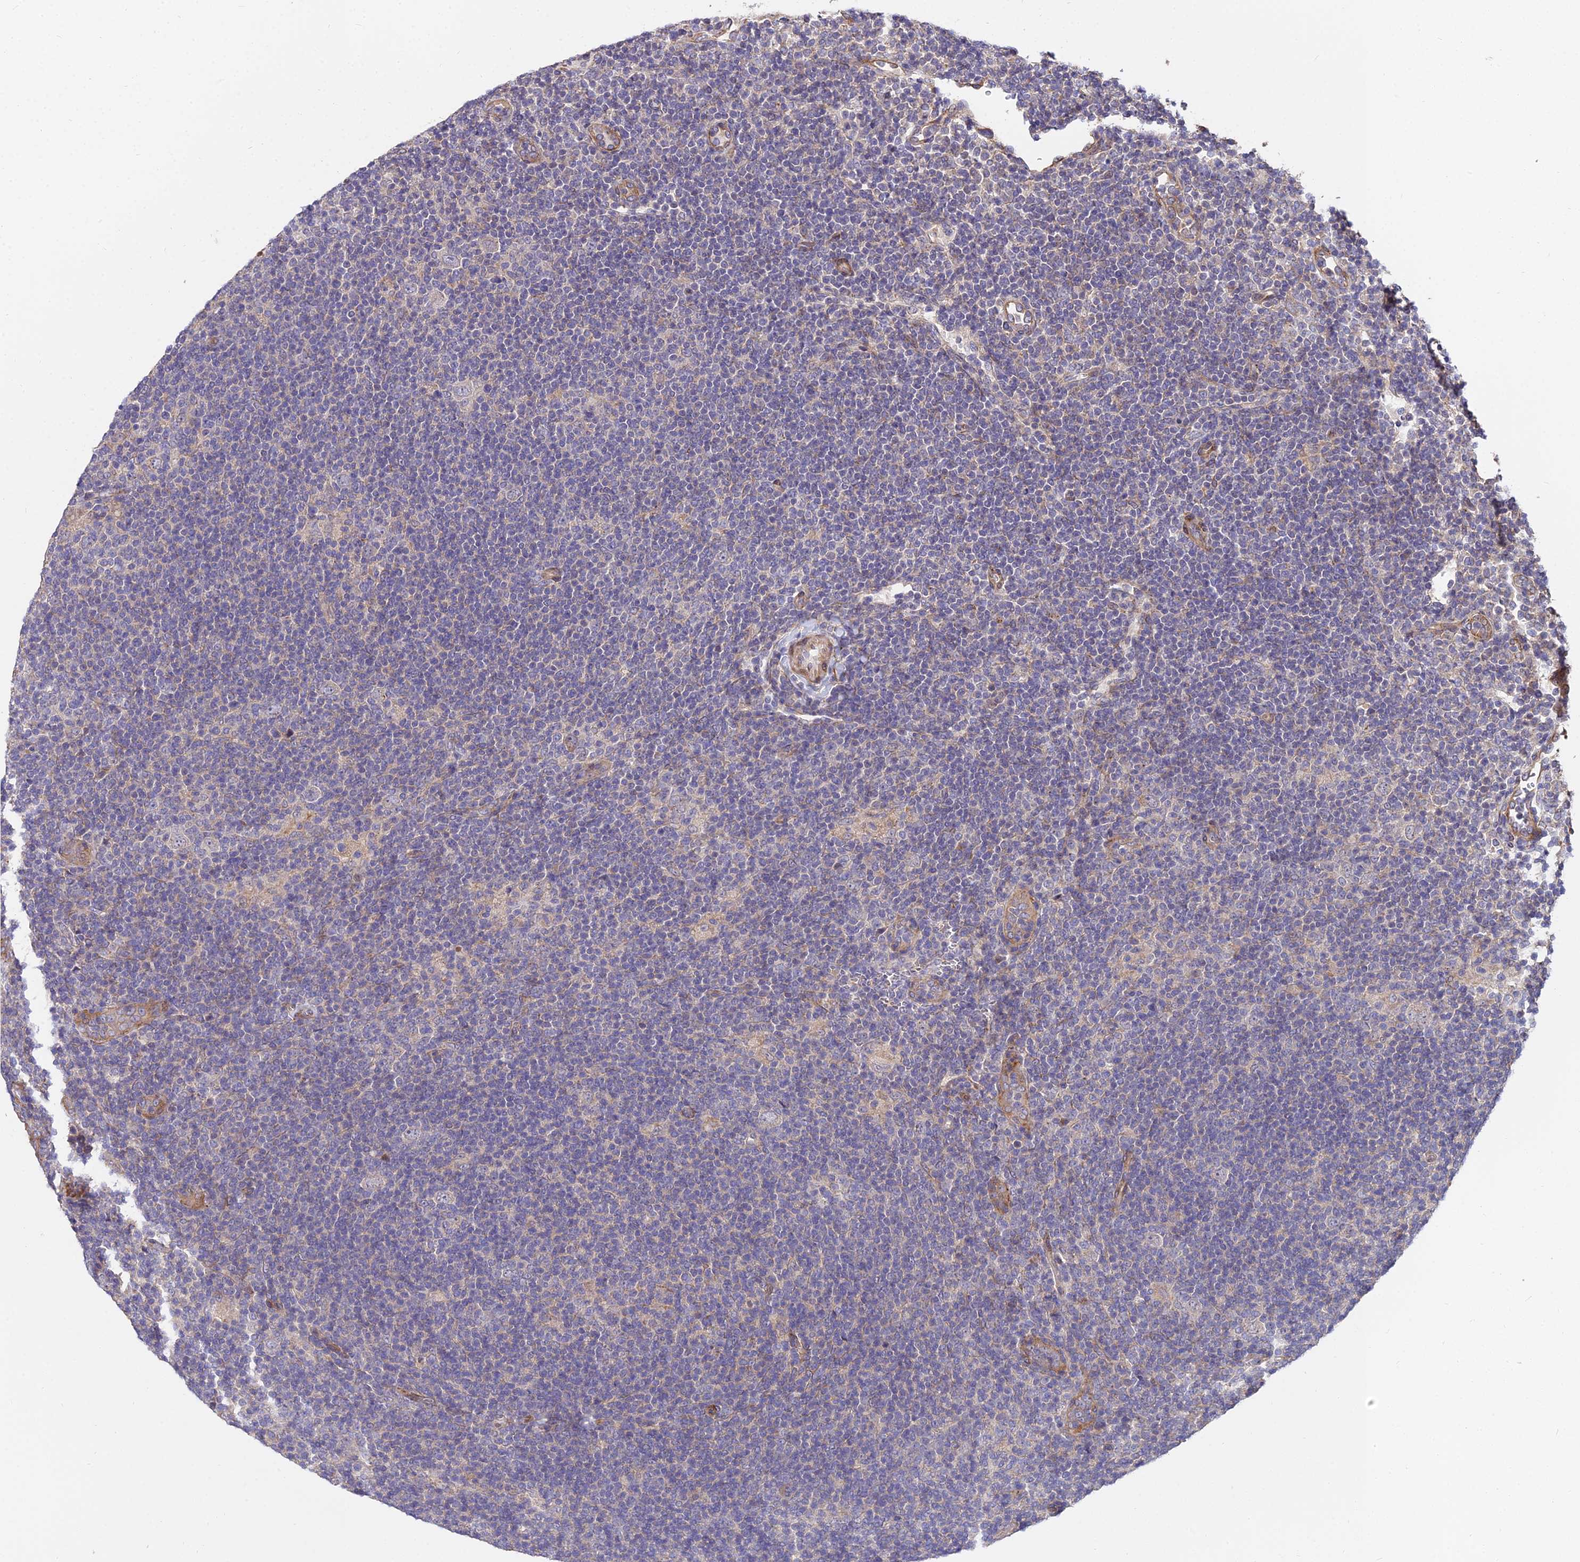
{"staining": {"intensity": "weak", "quantity": "25%-75%", "location": "cytoplasmic/membranous"}, "tissue": "lymphoma", "cell_type": "Tumor cells", "image_type": "cancer", "snomed": [{"axis": "morphology", "description": "Hodgkin's disease, NOS"}, {"axis": "topography", "description": "Lymph node"}], "caption": "Brown immunohistochemical staining in lymphoma displays weak cytoplasmic/membranous staining in about 25%-75% of tumor cells.", "gene": "ARL8B", "patient": {"sex": "female", "age": 57}}